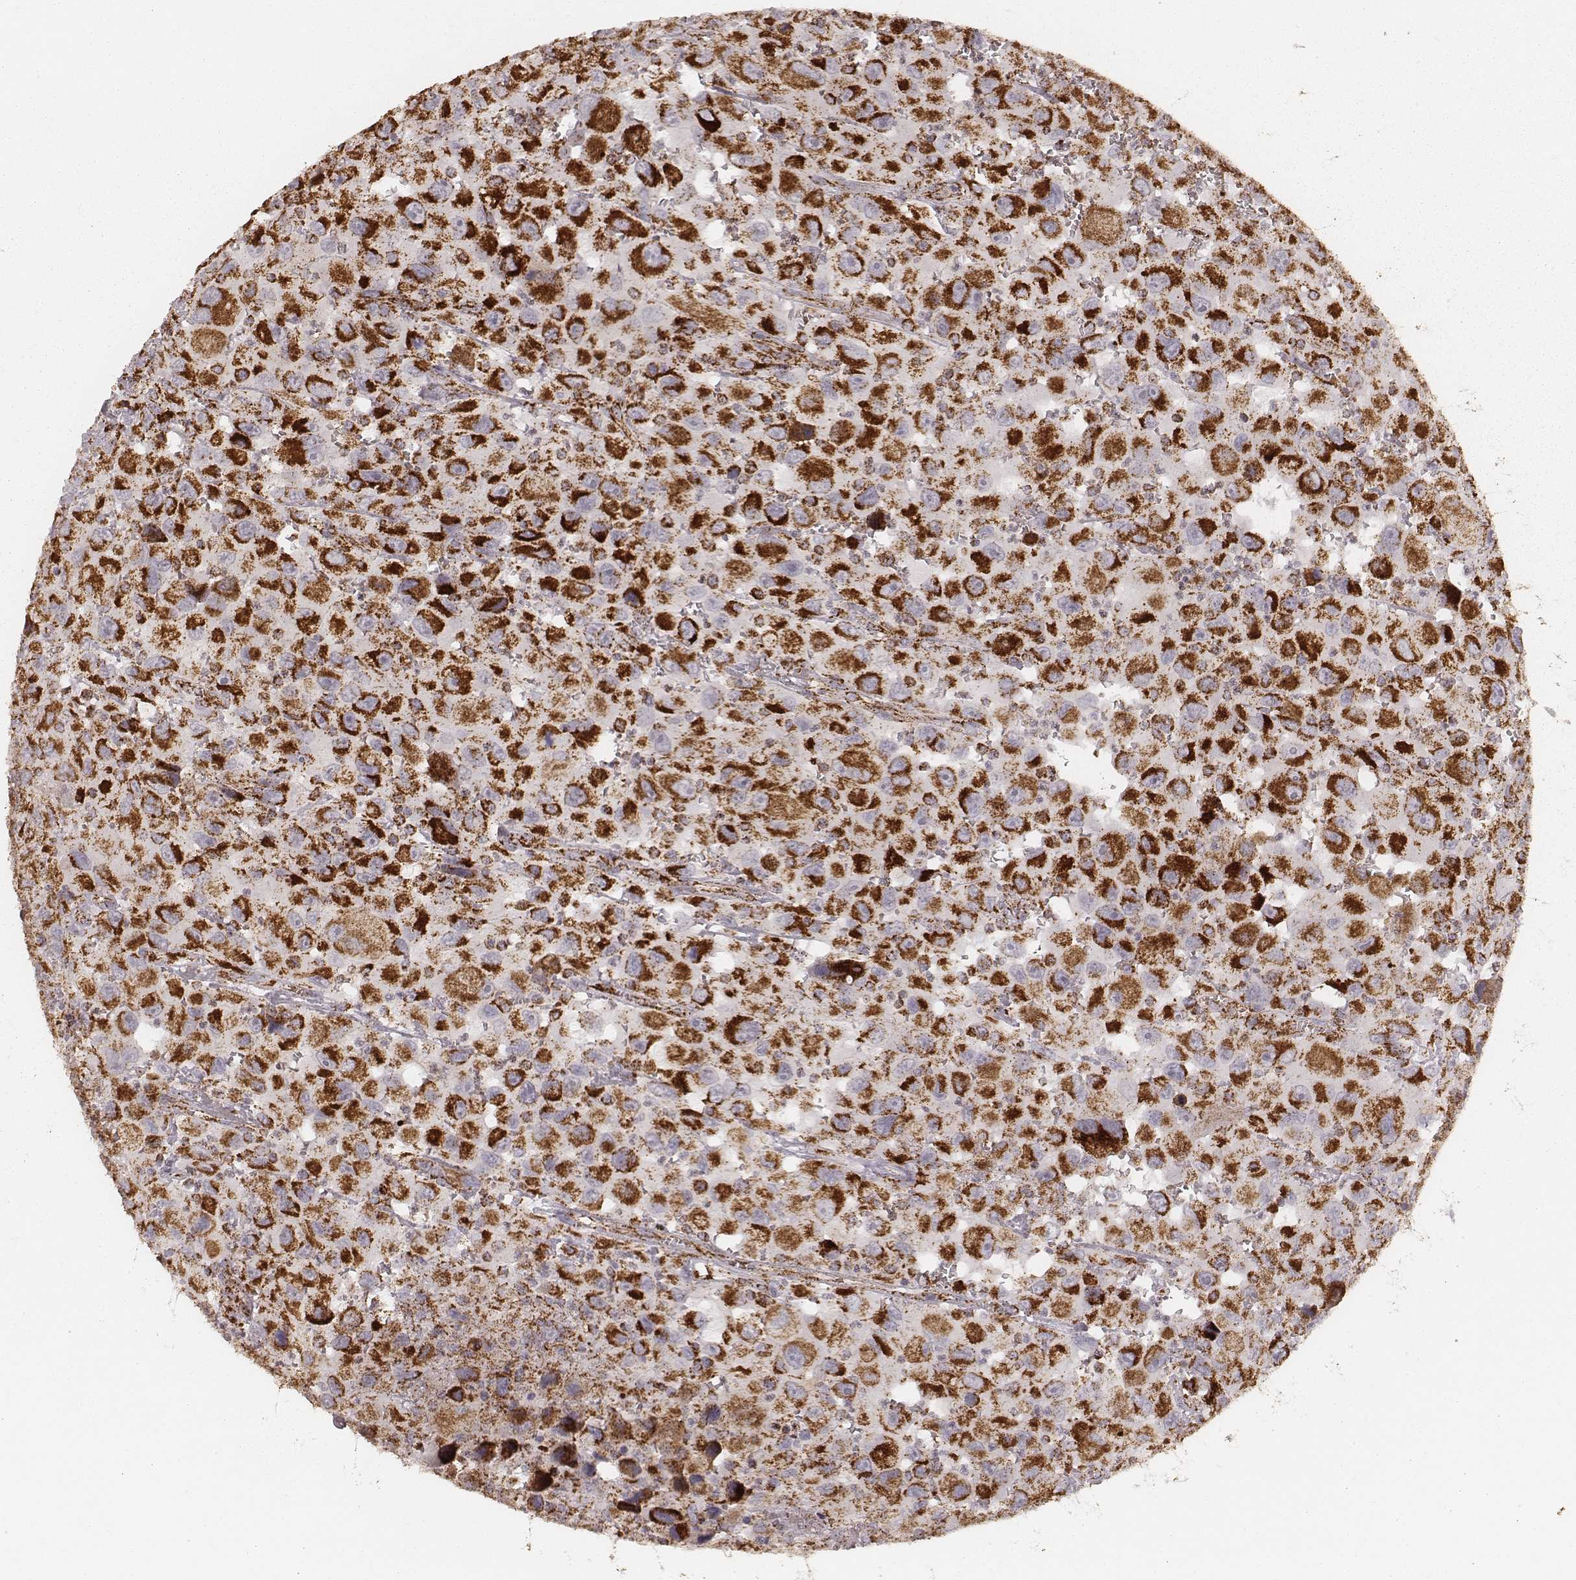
{"staining": {"intensity": "strong", "quantity": ">75%", "location": "cytoplasmic/membranous"}, "tissue": "head and neck cancer", "cell_type": "Tumor cells", "image_type": "cancer", "snomed": [{"axis": "morphology", "description": "Squamous cell carcinoma, NOS"}, {"axis": "morphology", "description": "Squamous cell carcinoma, metastatic, NOS"}, {"axis": "topography", "description": "Oral tissue"}, {"axis": "topography", "description": "Head-Neck"}], "caption": "Protein positivity by immunohistochemistry (IHC) exhibits strong cytoplasmic/membranous staining in about >75% of tumor cells in head and neck squamous cell carcinoma.", "gene": "CS", "patient": {"sex": "female", "age": 85}}